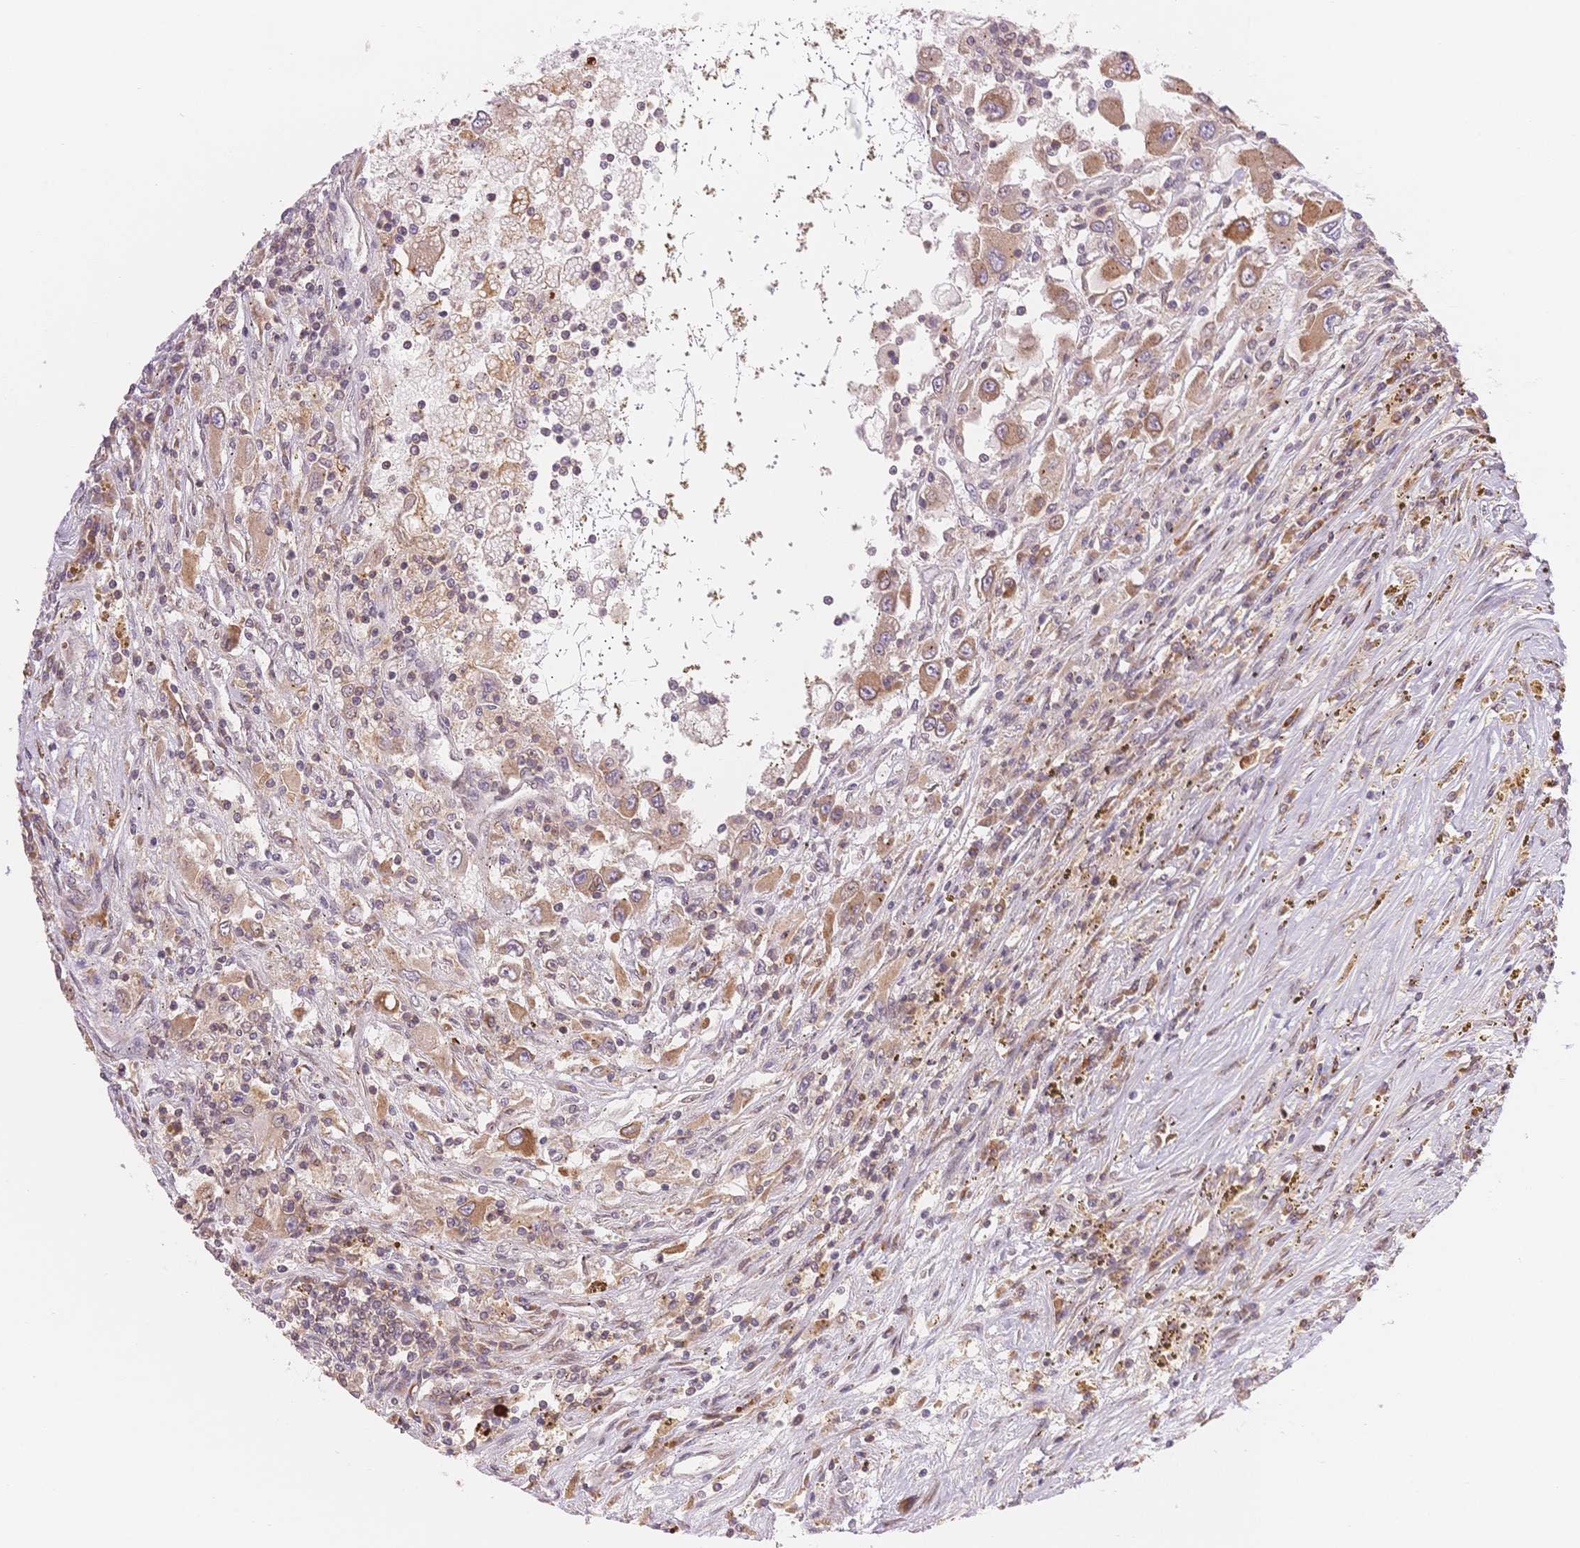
{"staining": {"intensity": "moderate", "quantity": ">75%", "location": "cytoplasmic/membranous"}, "tissue": "renal cancer", "cell_type": "Tumor cells", "image_type": "cancer", "snomed": [{"axis": "morphology", "description": "Adenocarcinoma, NOS"}, {"axis": "topography", "description": "Kidney"}], "caption": "Immunohistochemistry image of neoplastic tissue: renal cancer (adenocarcinoma) stained using immunohistochemistry (IHC) displays medium levels of moderate protein expression localized specifically in the cytoplasmic/membranous of tumor cells, appearing as a cytoplasmic/membranous brown color.", "gene": "STK39", "patient": {"sex": "female", "age": 67}}